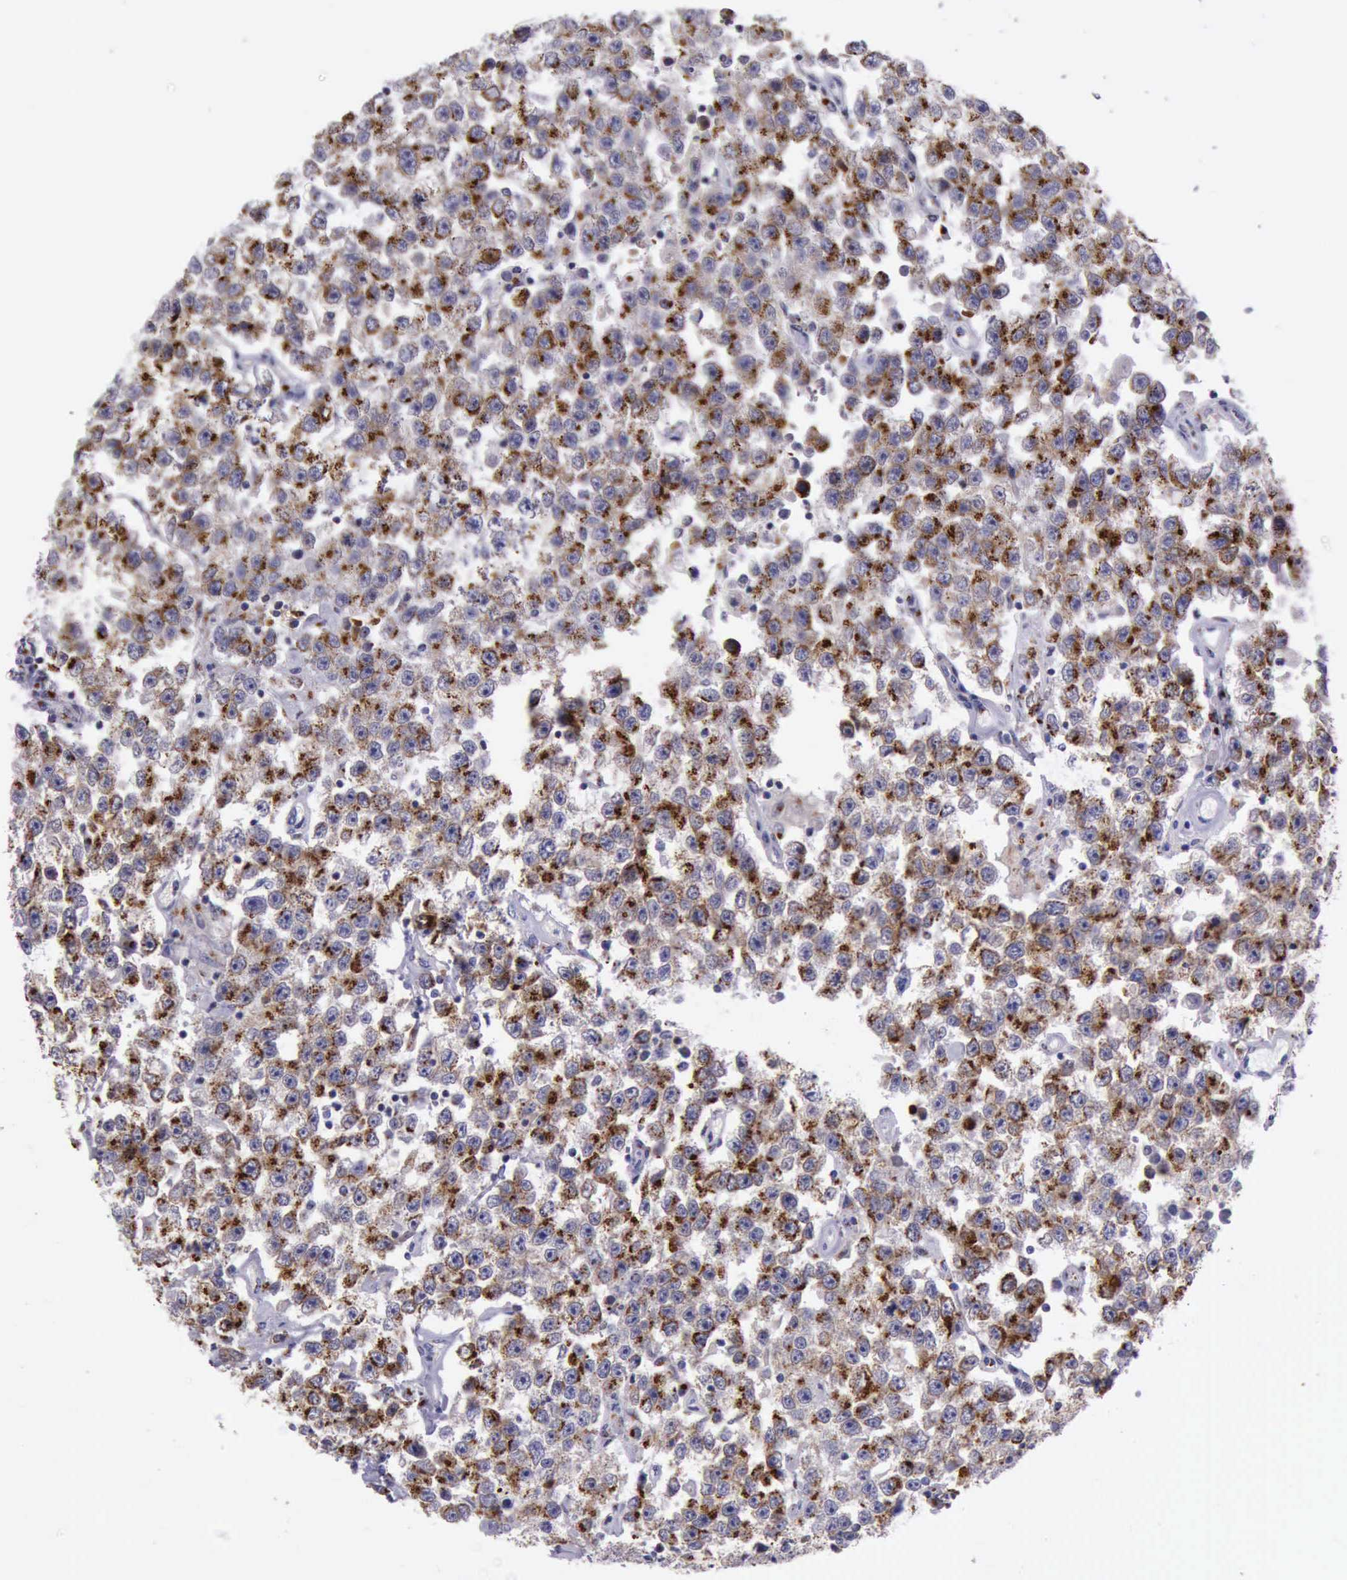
{"staining": {"intensity": "strong", "quantity": ">75%", "location": "cytoplasmic/membranous"}, "tissue": "testis cancer", "cell_type": "Tumor cells", "image_type": "cancer", "snomed": [{"axis": "morphology", "description": "Seminoma, NOS"}, {"axis": "topography", "description": "Testis"}], "caption": "Immunohistochemistry histopathology image of seminoma (testis) stained for a protein (brown), which exhibits high levels of strong cytoplasmic/membranous expression in approximately >75% of tumor cells.", "gene": "GOLGA5", "patient": {"sex": "male", "age": 52}}